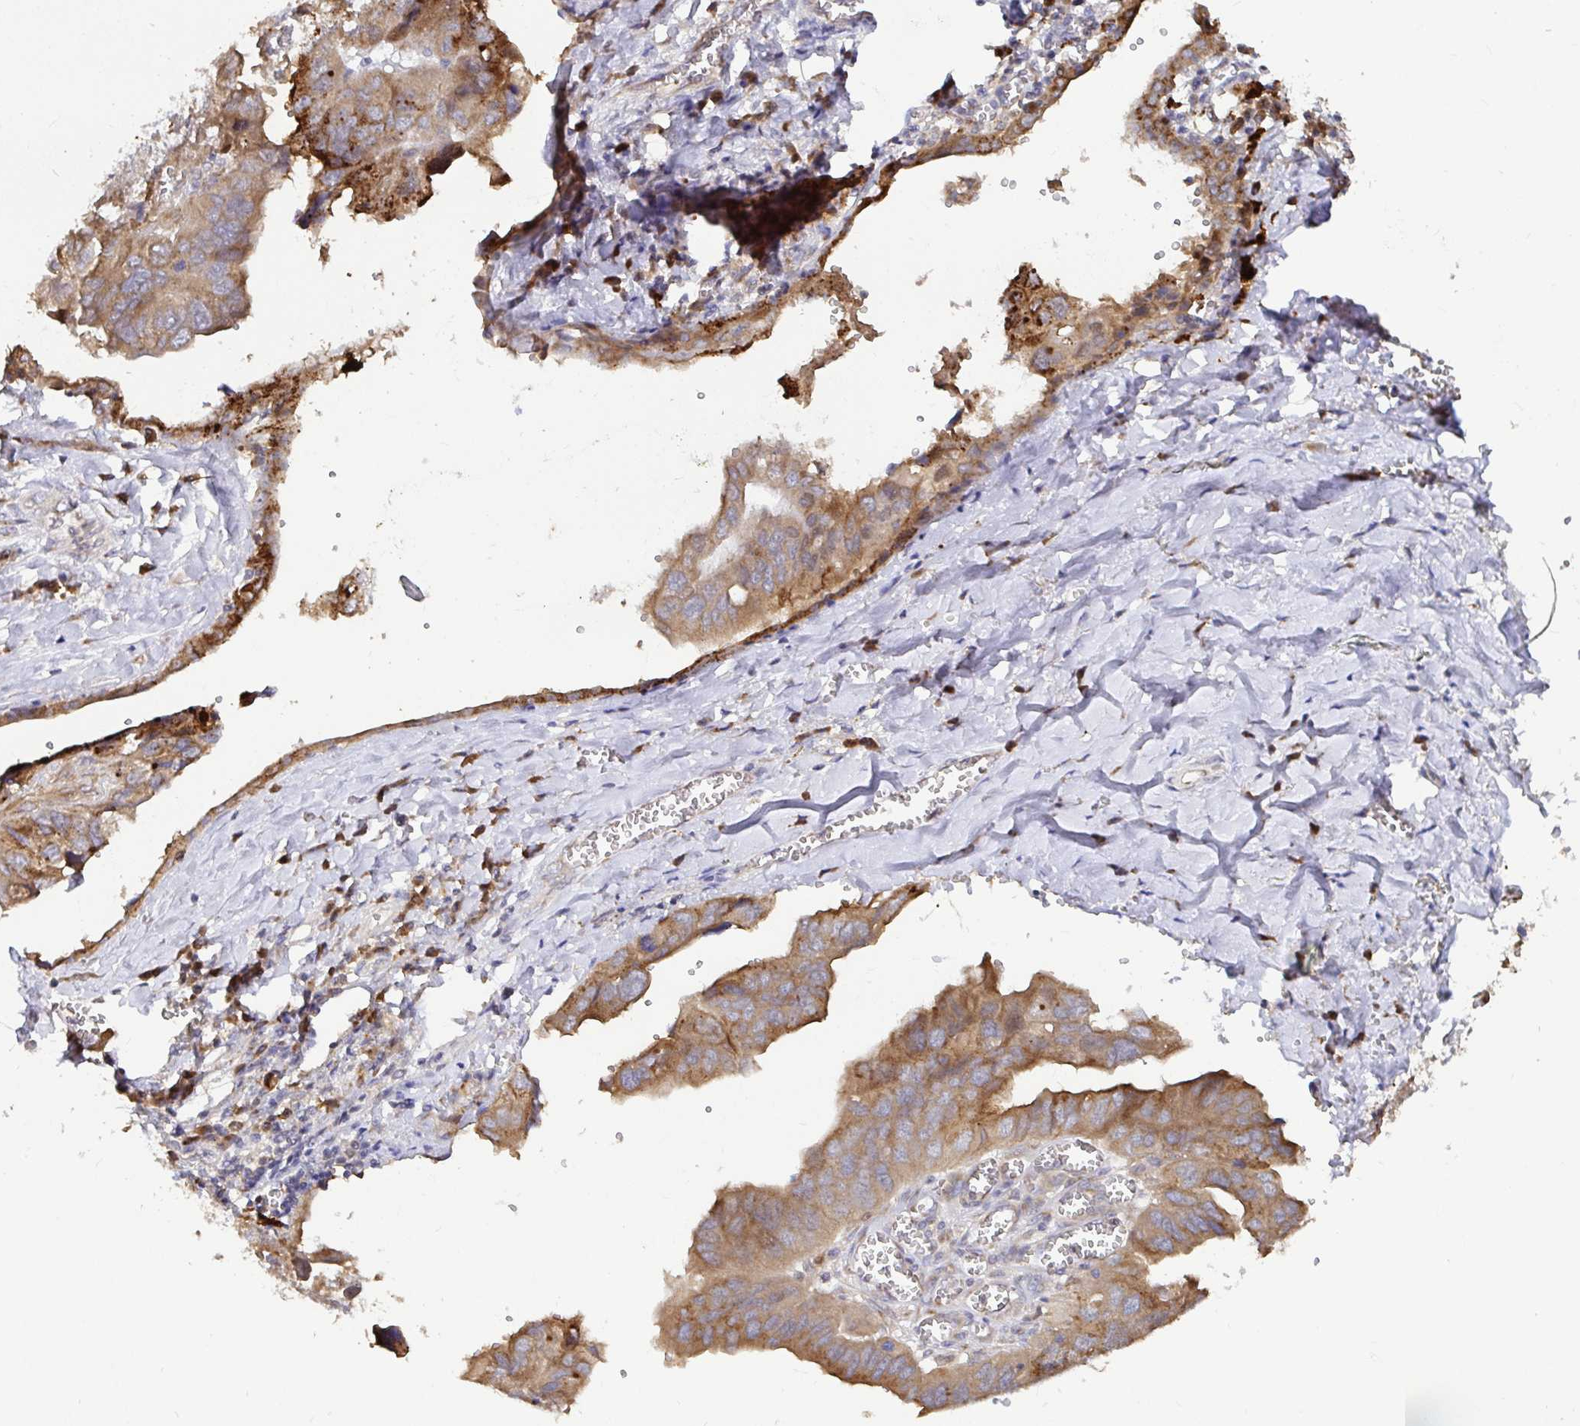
{"staining": {"intensity": "moderate", "quantity": ">75%", "location": "cytoplasmic/membranous"}, "tissue": "ovarian cancer", "cell_type": "Tumor cells", "image_type": "cancer", "snomed": [{"axis": "morphology", "description": "Cystadenocarcinoma, serous, NOS"}, {"axis": "topography", "description": "Ovary"}], "caption": "Ovarian cancer (serous cystadenocarcinoma) was stained to show a protein in brown. There is medium levels of moderate cytoplasmic/membranous positivity in about >75% of tumor cells.", "gene": "ELP1", "patient": {"sex": "female", "age": 79}}